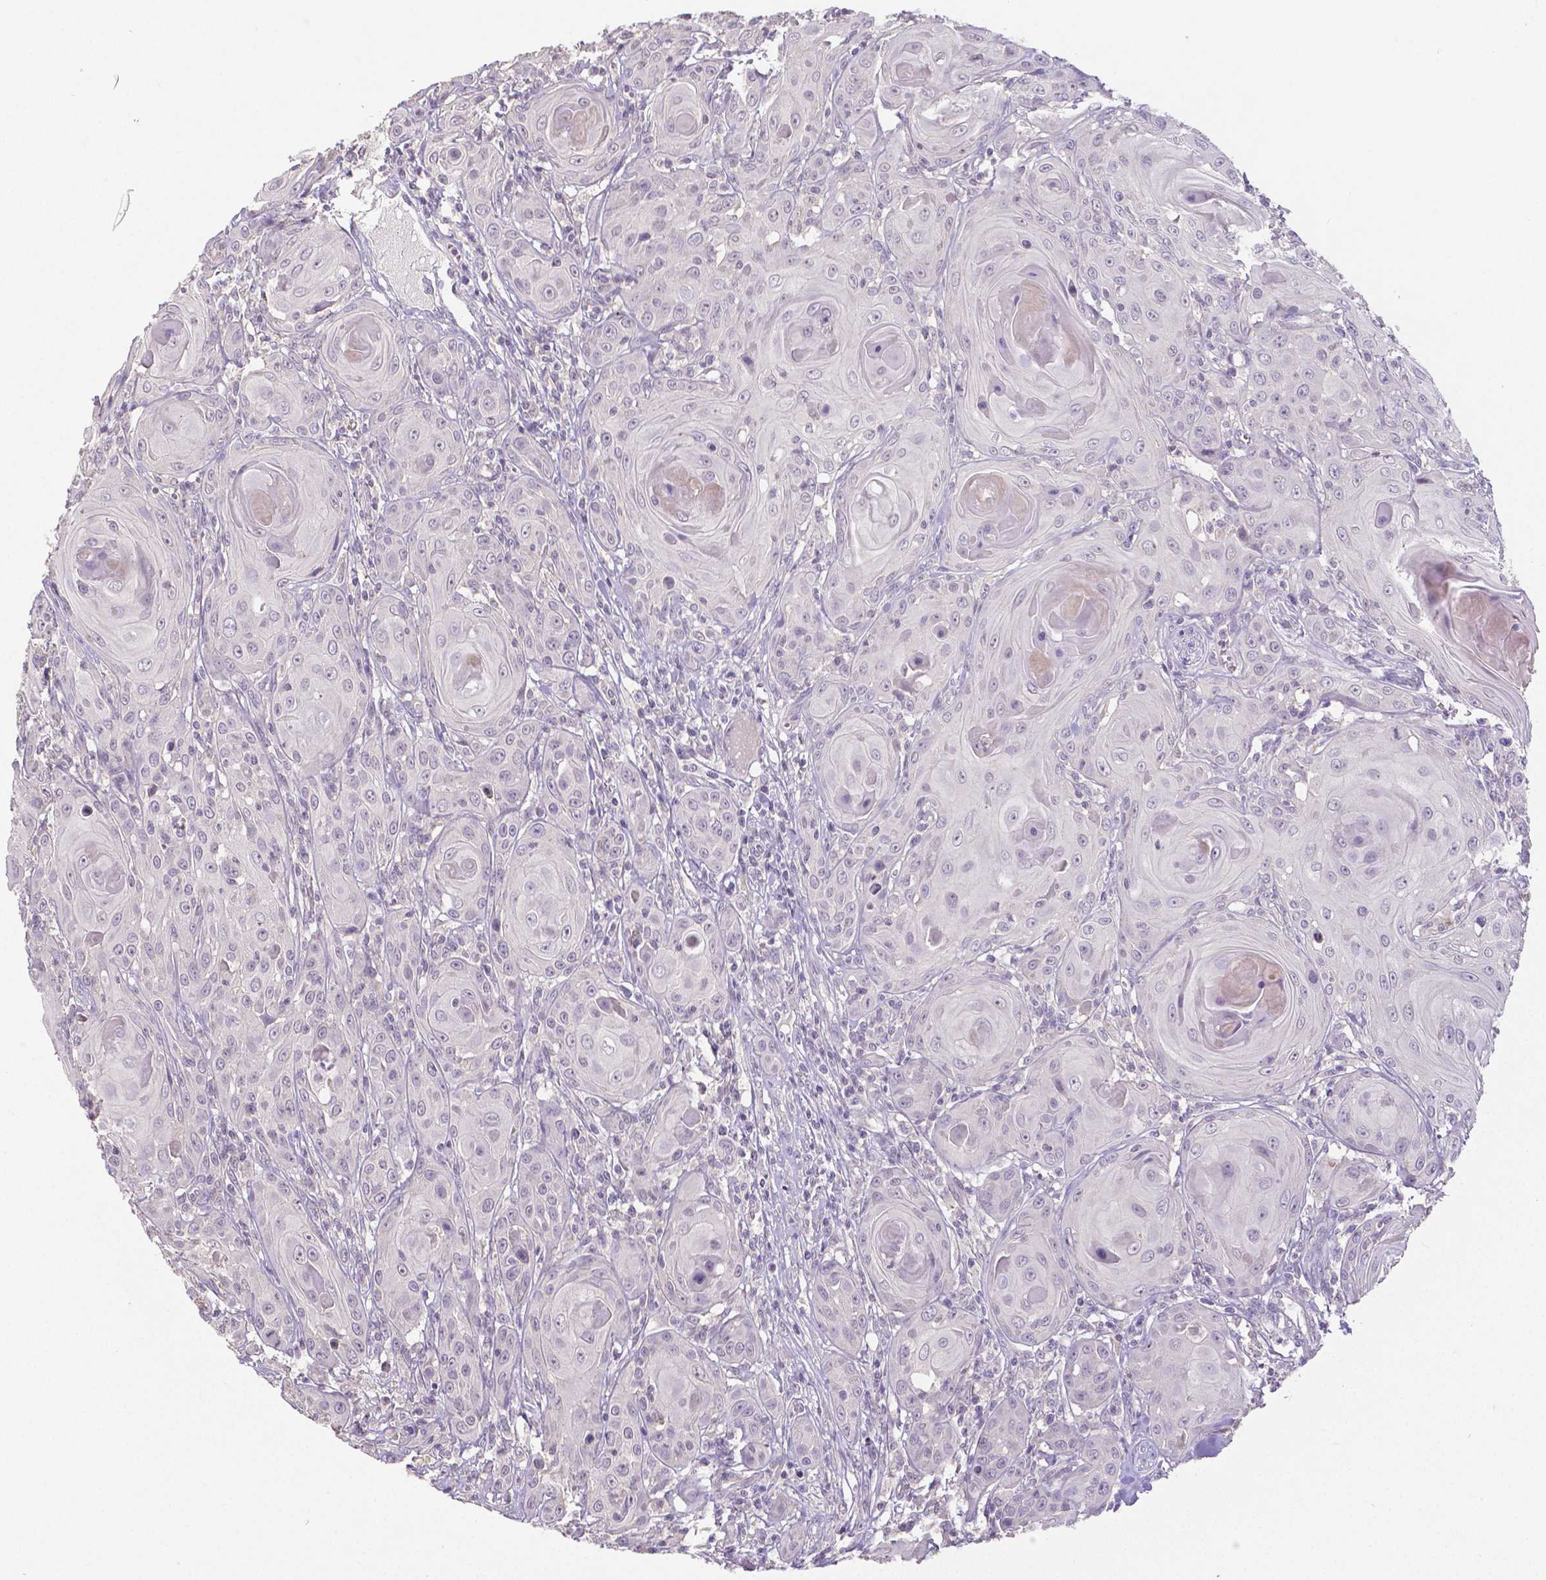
{"staining": {"intensity": "negative", "quantity": "none", "location": "none"}, "tissue": "head and neck cancer", "cell_type": "Tumor cells", "image_type": "cancer", "snomed": [{"axis": "morphology", "description": "Squamous cell carcinoma, NOS"}, {"axis": "topography", "description": "Head-Neck"}], "caption": "Tumor cells show no significant staining in head and neck squamous cell carcinoma. (Brightfield microscopy of DAB (3,3'-diaminobenzidine) immunohistochemistry (IHC) at high magnification).", "gene": "CRMP1", "patient": {"sex": "female", "age": 80}}